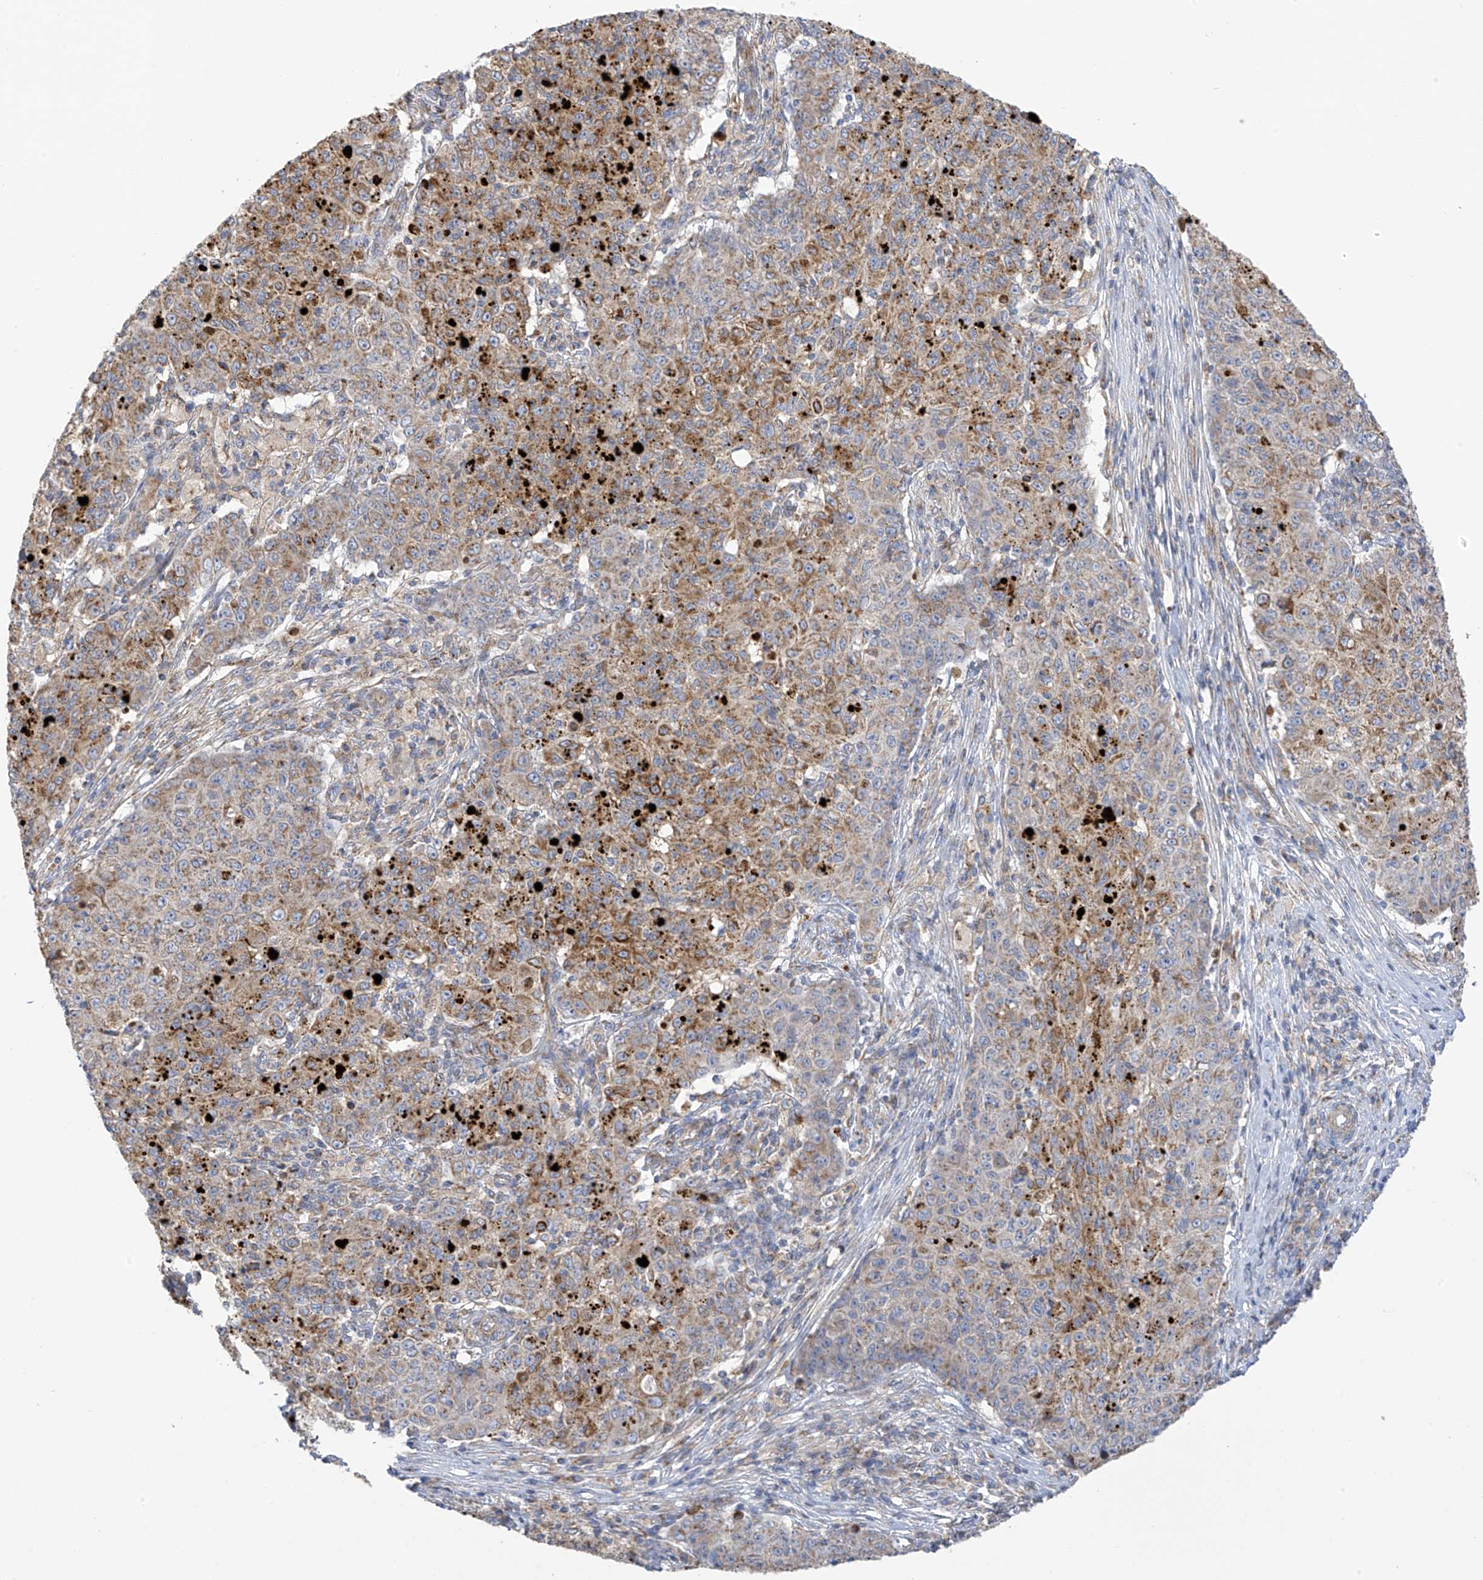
{"staining": {"intensity": "moderate", "quantity": "25%-75%", "location": "cytoplasmic/membranous"}, "tissue": "ovarian cancer", "cell_type": "Tumor cells", "image_type": "cancer", "snomed": [{"axis": "morphology", "description": "Carcinoma, endometroid"}, {"axis": "topography", "description": "Ovary"}], "caption": "Immunohistochemical staining of ovarian cancer (endometroid carcinoma) demonstrates medium levels of moderate cytoplasmic/membranous expression in about 25%-75% of tumor cells. The staining was performed using DAB (3,3'-diaminobenzidine), with brown indicating positive protein expression. Nuclei are stained blue with hematoxylin.", "gene": "ITM2B", "patient": {"sex": "female", "age": 42}}